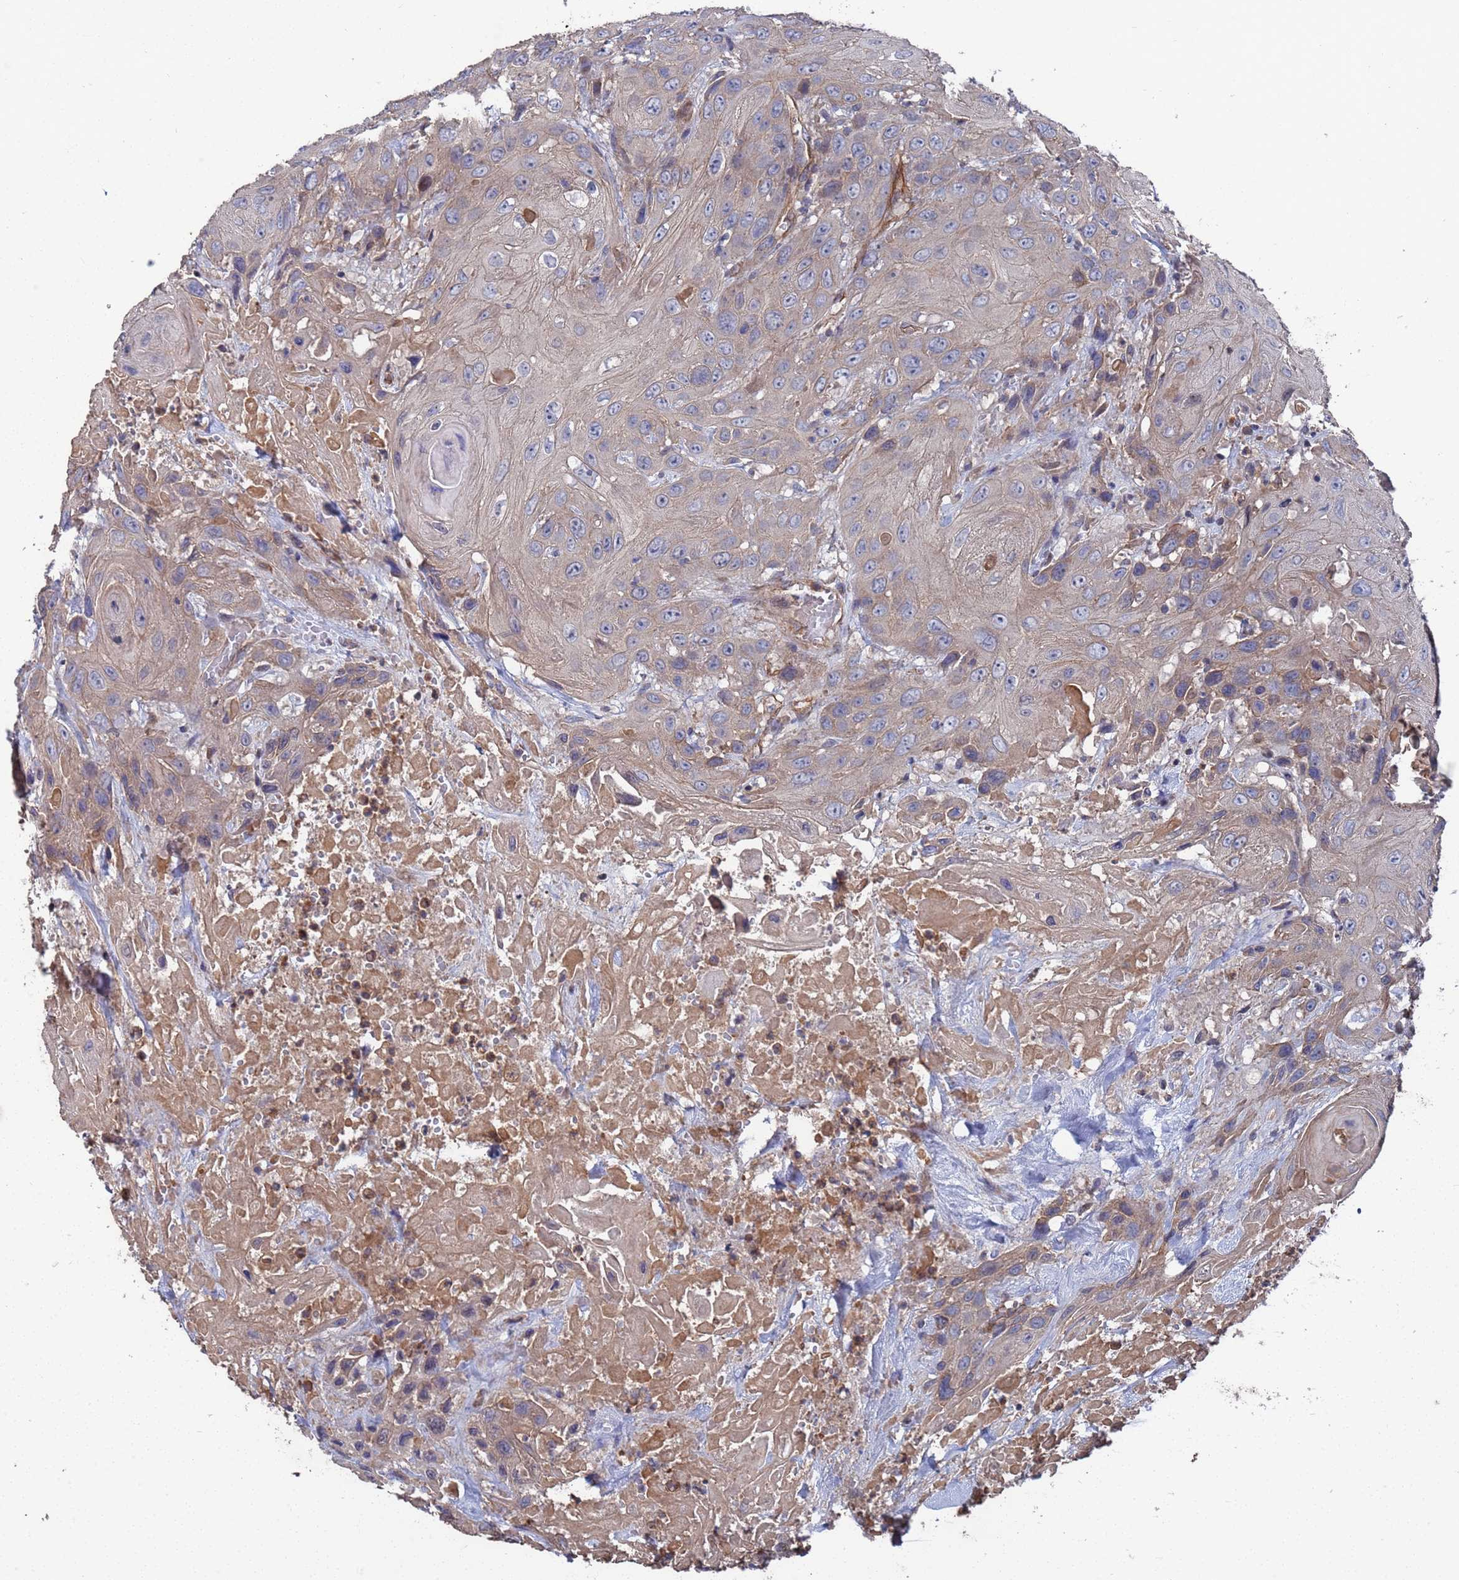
{"staining": {"intensity": "negative", "quantity": "none", "location": "none"}, "tissue": "head and neck cancer", "cell_type": "Tumor cells", "image_type": "cancer", "snomed": [{"axis": "morphology", "description": "Squamous cell carcinoma, NOS"}, {"axis": "topography", "description": "Head-Neck"}], "caption": "This is a micrograph of immunohistochemistry (IHC) staining of squamous cell carcinoma (head and neck), which shows no expression in tumor cells. The staining is performed using DAB brown chromogen with nuclei counter-stained in using hematoxylin.", "gene": "NDUFAF6", "patient": {"sex": "male", "age": 81}}